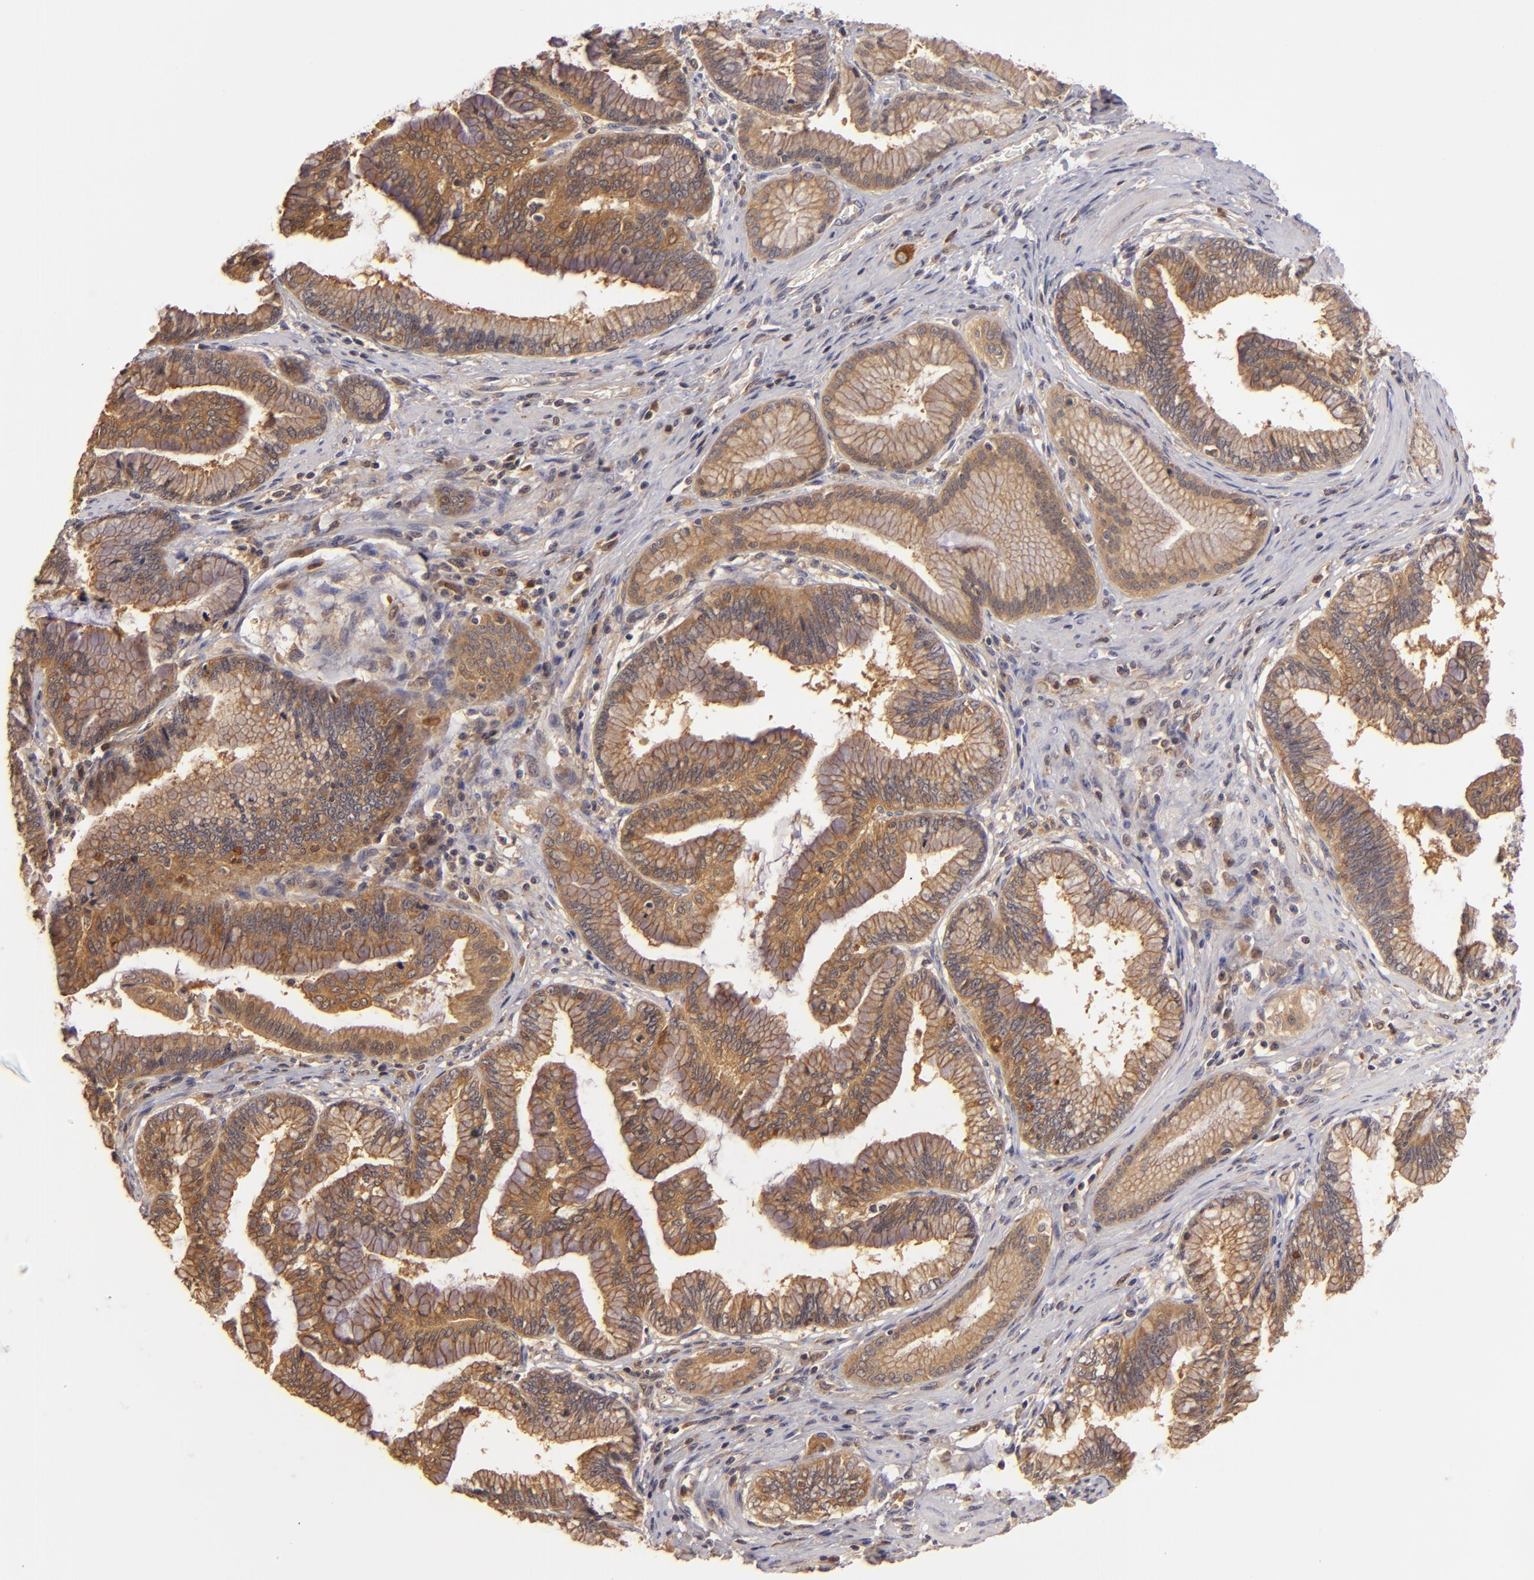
{"staining": {"intensity": "strong", "quantity": ">75%", "location": "cytoplasmic/membranous"}, "tissue": "pancreatic cancer", "cell_type": "Tumor cells", "image_type": "cancer", "snomed": [{"axis": "morphology", "description": "Adenocarcinoma, NOS"}, {"axis": "topography", "description": "Pancreas"}], "caption": "A high-resolution histopathology image shows IHC staining of pancreatic cancer (adenocarcinoma), which exhibits strong cytoplasmic/membranous positivity in about >75% of tumor cells. (DAB IHC, brown staining for protein, blue staining for nuclei).", "gene": "PRKCD", "patient": {"sex": "female", "age": 64}}